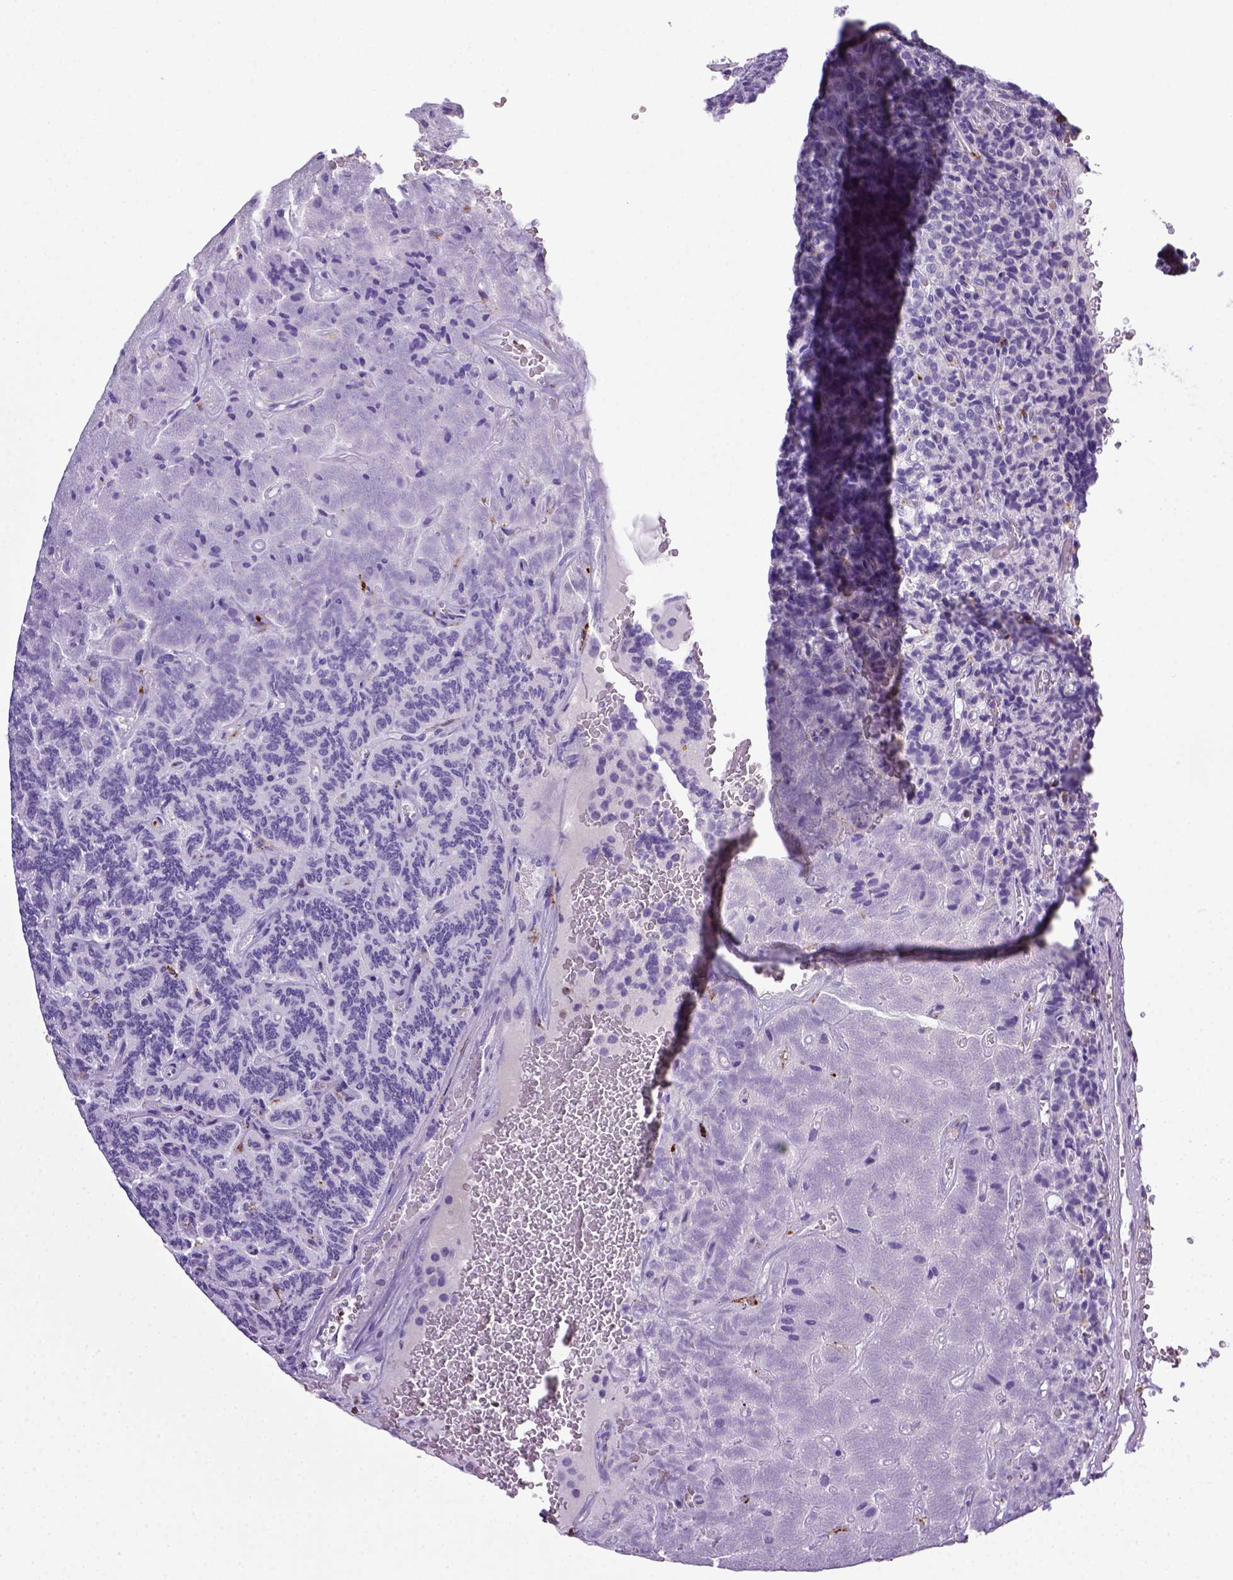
{"staining": {"intensity": "negative", "quantity": "none", "location": "none"}, "tissue": "carcinoid", "cell_type": "Tumor cells", "image_type": "cancer", "snomed": [{"axis": "morphology", "description": "Carcinoid, malignant, NOS"}, {"axis": "topography", "description": "Pancreas"}], "caption": "DAB (3,3'-diaminobenzidine) immunohistochemical staining of carcinoid displays no significant positivity in tumor cells.", "gene": "CD68", "patient": {"sex": "male", "age": 36}}